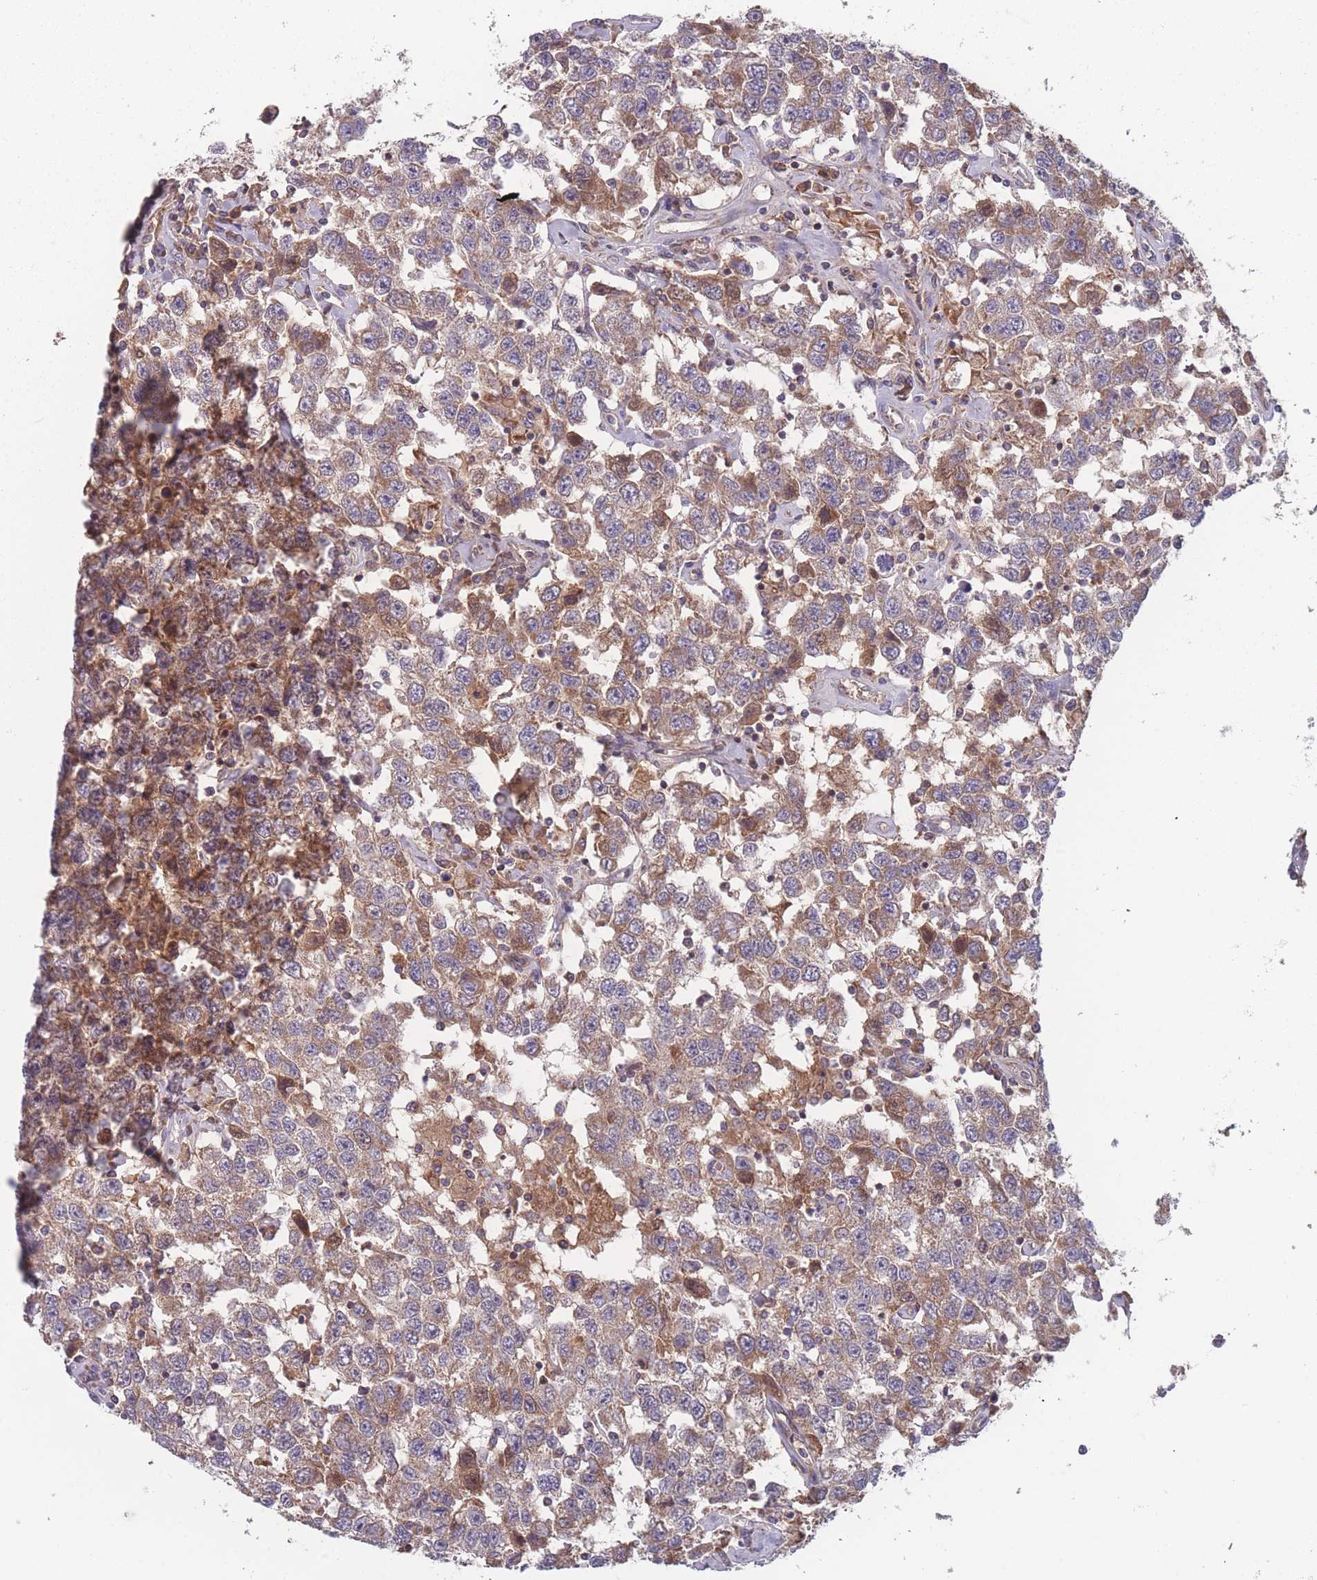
{"staining": {"intensity": "moderate", "quantity": ">75%", "location": "cytoplasmic/membranous"}, "tissue": "testis cancer", "cell_type": "Tumor cells", "image_type": "cancer", "snomed": [{"axis": "morphology", "description": "Seminoma, NOS"}, {"axis": "topography", "description": "Testis"}], "caption": "IHC histopathology image of neoplastic tissue: testis seminoma stained using immunohistochemistry demonstrates medium levels of moderate protein expression localized specifically in the cytoplasmic/membranous of tumor cells, appearing as a cytoplasmic/membranous brown color.", "gene": "ATP5MG", "patient": {"sex": "male", "age": 41}}